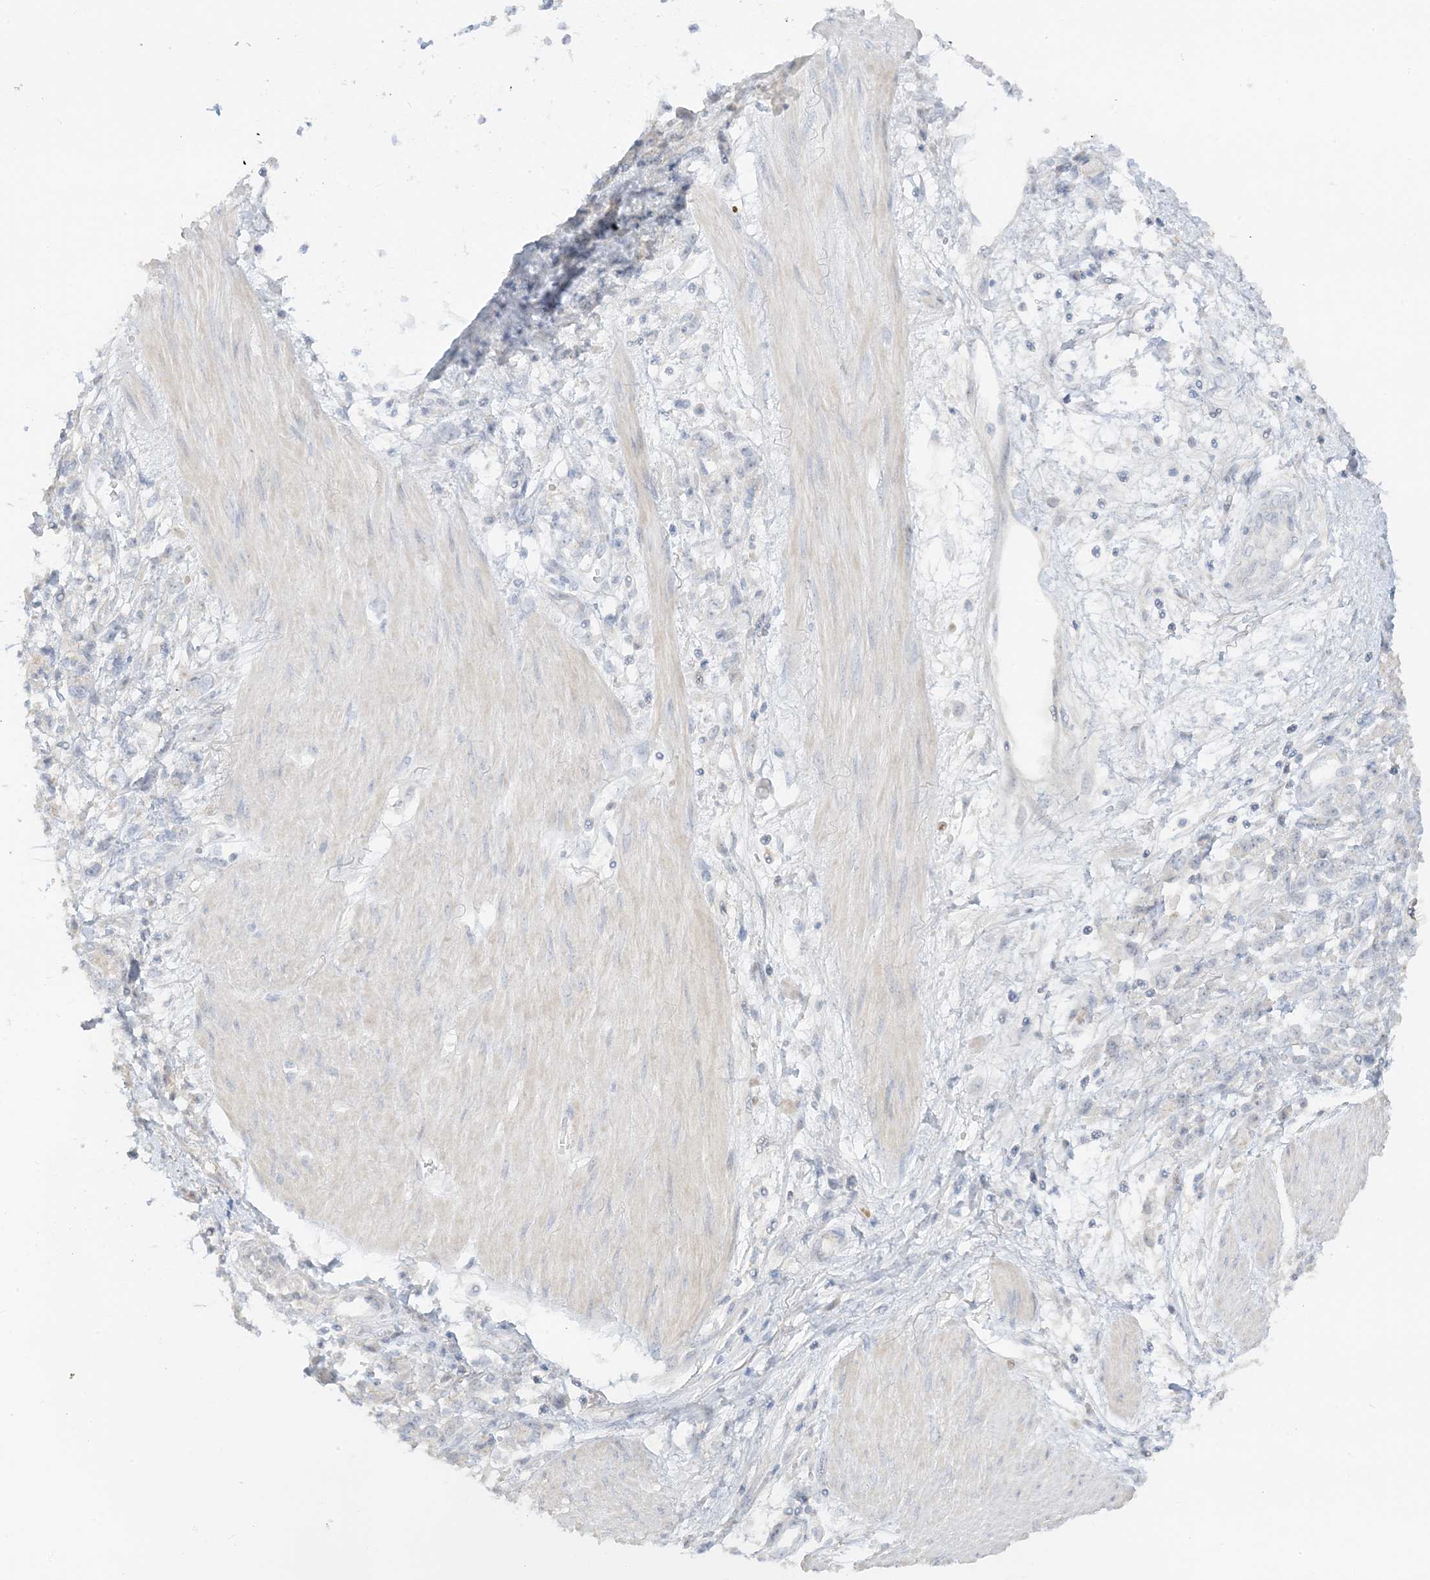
{"staining": {"intensity": "negative", "quantity": "none", "location": "none"}, "tissue": "stomach cancer", "cell_type": "Tumor cells", "image_type": "cancer", "snomed": [{"axis": "morphology", "description": "Adenocarcinoma, NOS"}, {"axis": "topography", "description": "Stomach"}], "caption": "IHC histopathology image of stomach adenocarcinoma stained for a protein (brown), which demonstrates no expression in tumor cells. (DAB (3,3'-diaminobenzidine) immunohistochemistry (IHC) visualized using brightfield microscopy, high magnification).", "gene": "ETAA1", "patient": {"sex": "female", "age": 76}}